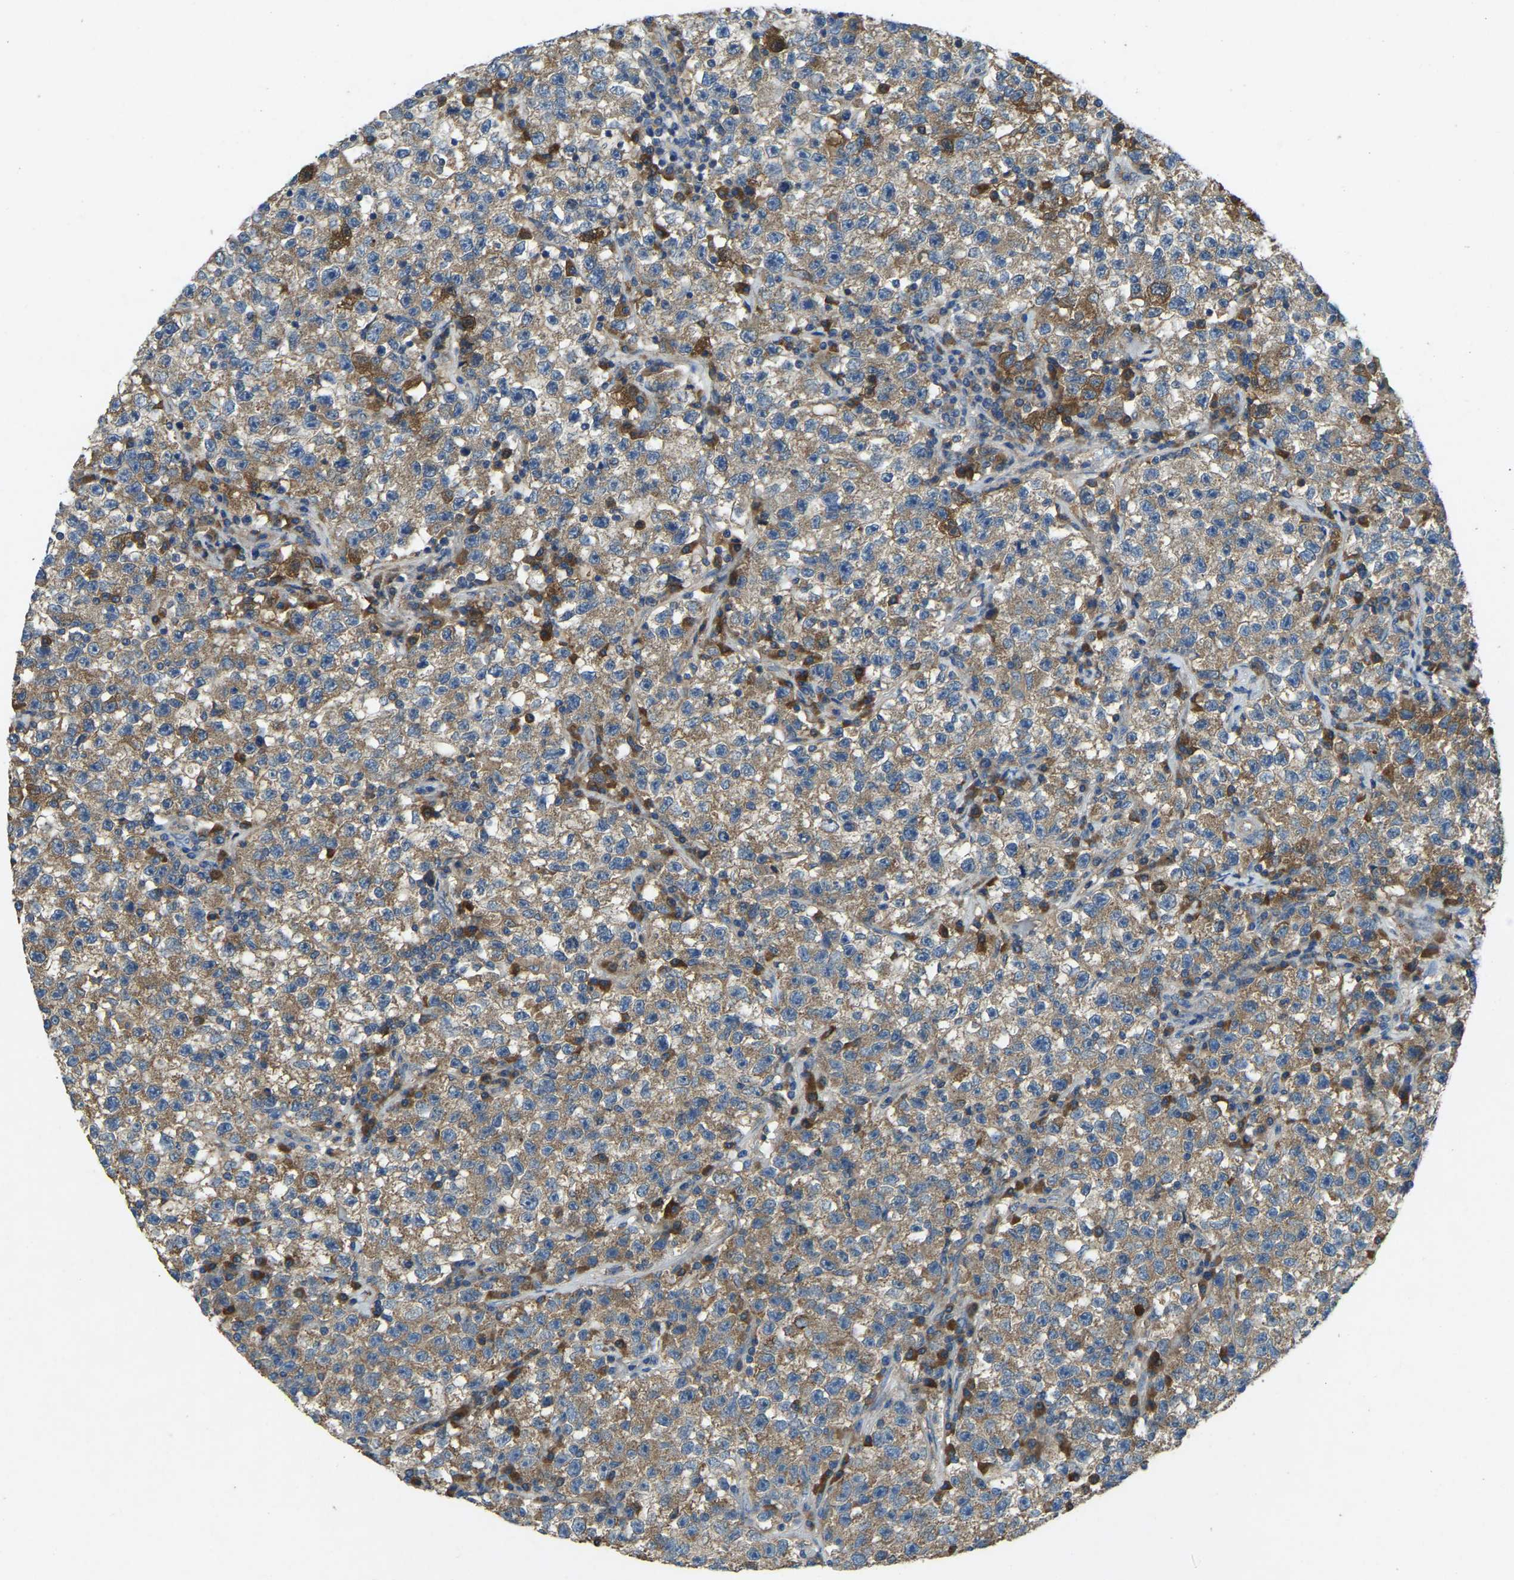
{"staining": {"intensity": "moderate", "quantity": ">75%", "location": "cytoplasmic/membranous"}, "tissue": "testis cancer", "cell_type": "Tumor cells", "image_type": "cancer", "snomed": [{"axis": "morphology", "description": "Seminoma, NOS"}, {"axis": "topography", "description": "Testis"}], "caption": "This image demonstrates immunohistochemistry (IHC) staining of human testis cancer (seminoma), with medium moderate cytoplasmic/membranous staining in approximately >75% of tumor cells.", "gene": "ATP8B1", "patient": {"sex": "male", "age": 22}}